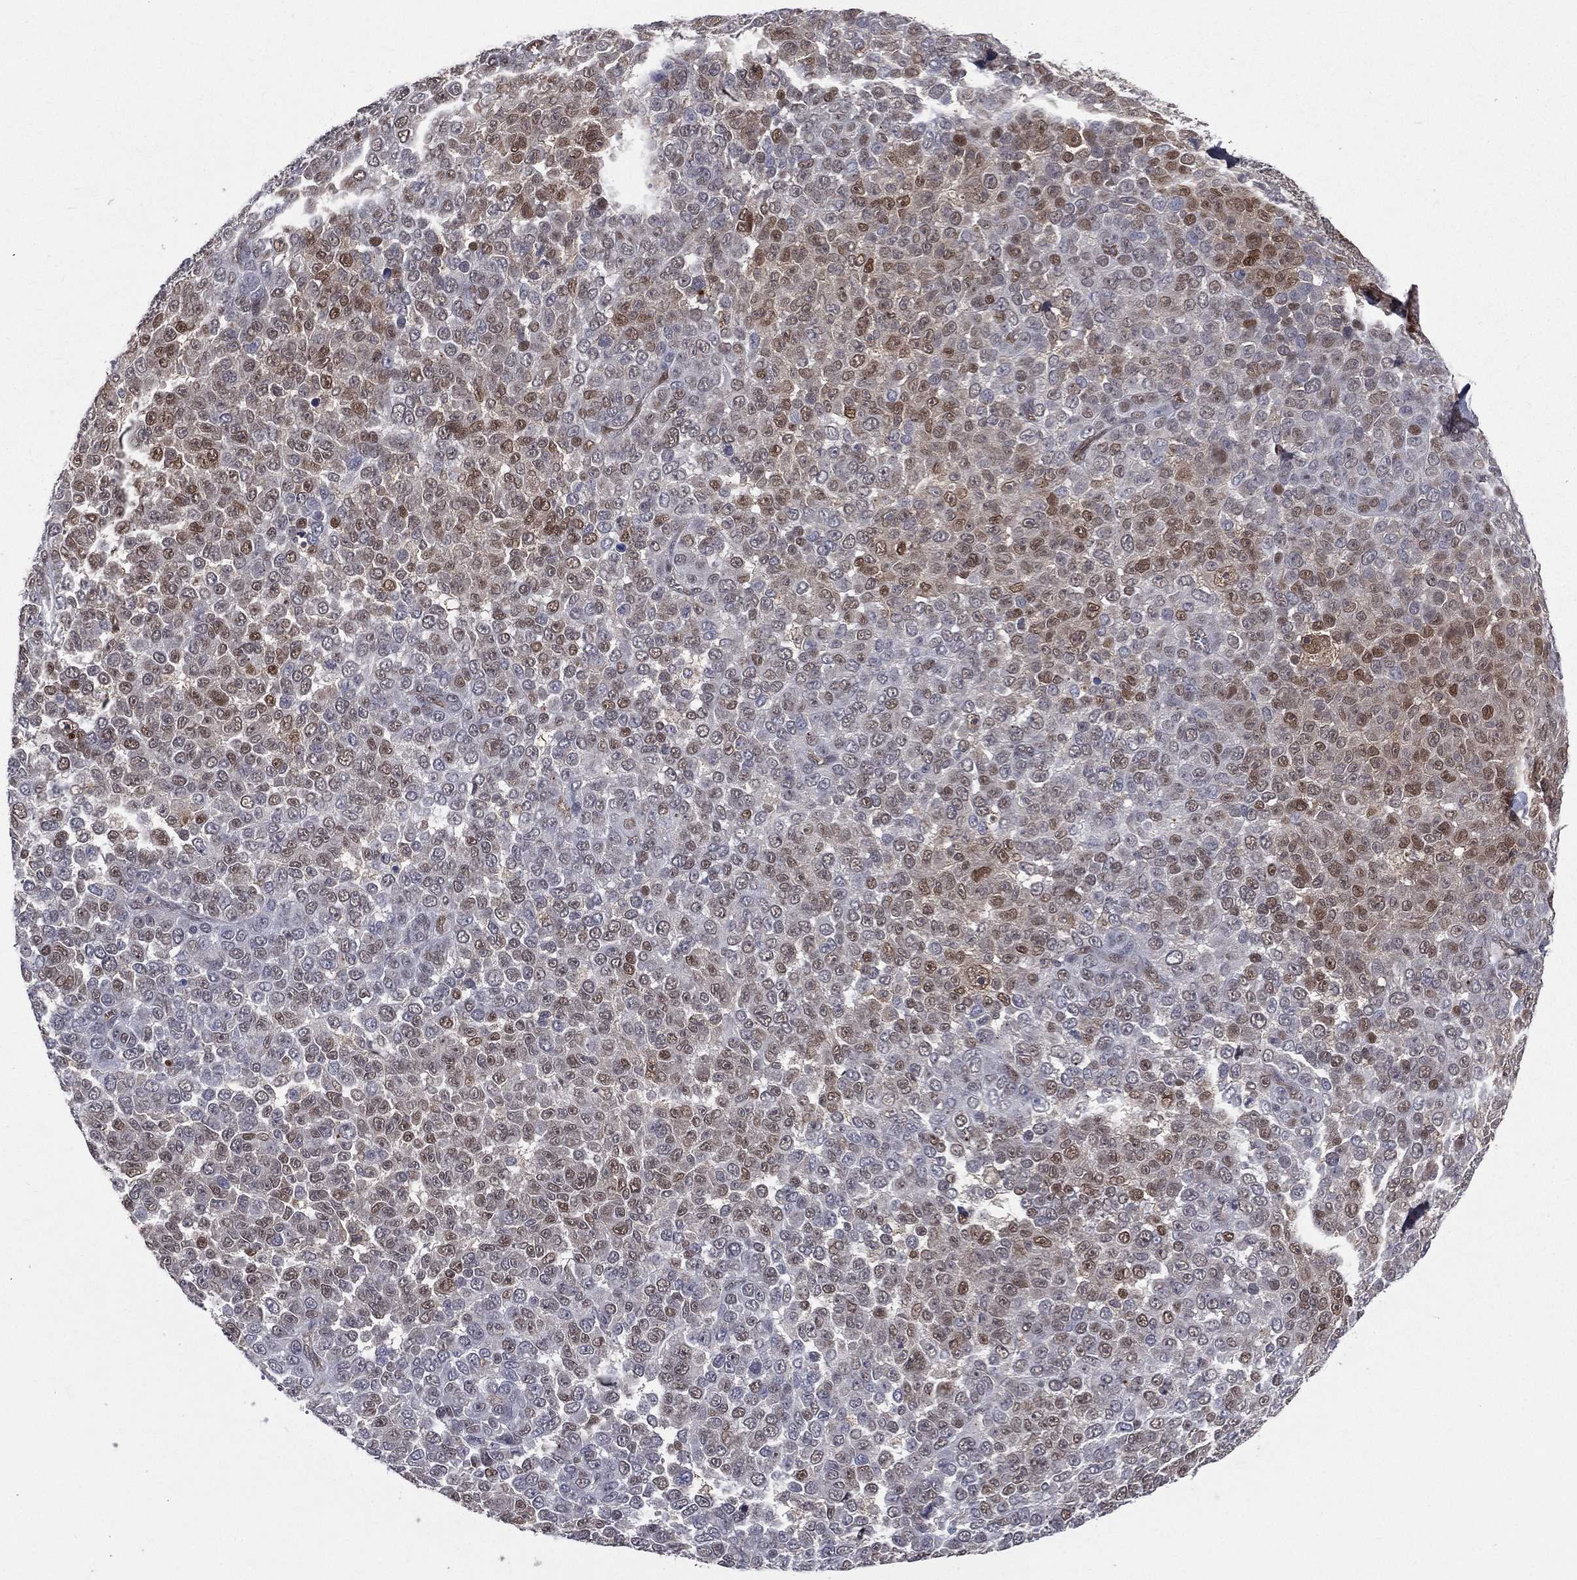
{"staining": {"intensity": "moderate", "quantity": "<25%", "location": "nuclear"}, "tissue": "melanoma", "cell_type": "Tumor cells", "image_type": "cancer", "snomed": [{"axis": "morphology", "description": "Malignant melanoma, NOS"}, {"axis": "topography", "description": "Skin"}], "caption": "Melanoma stained with a protein marker displays moderate staining in tumor cells.", "gene": "GMPR2", "patient": {"sex": "female", "age": 95}}